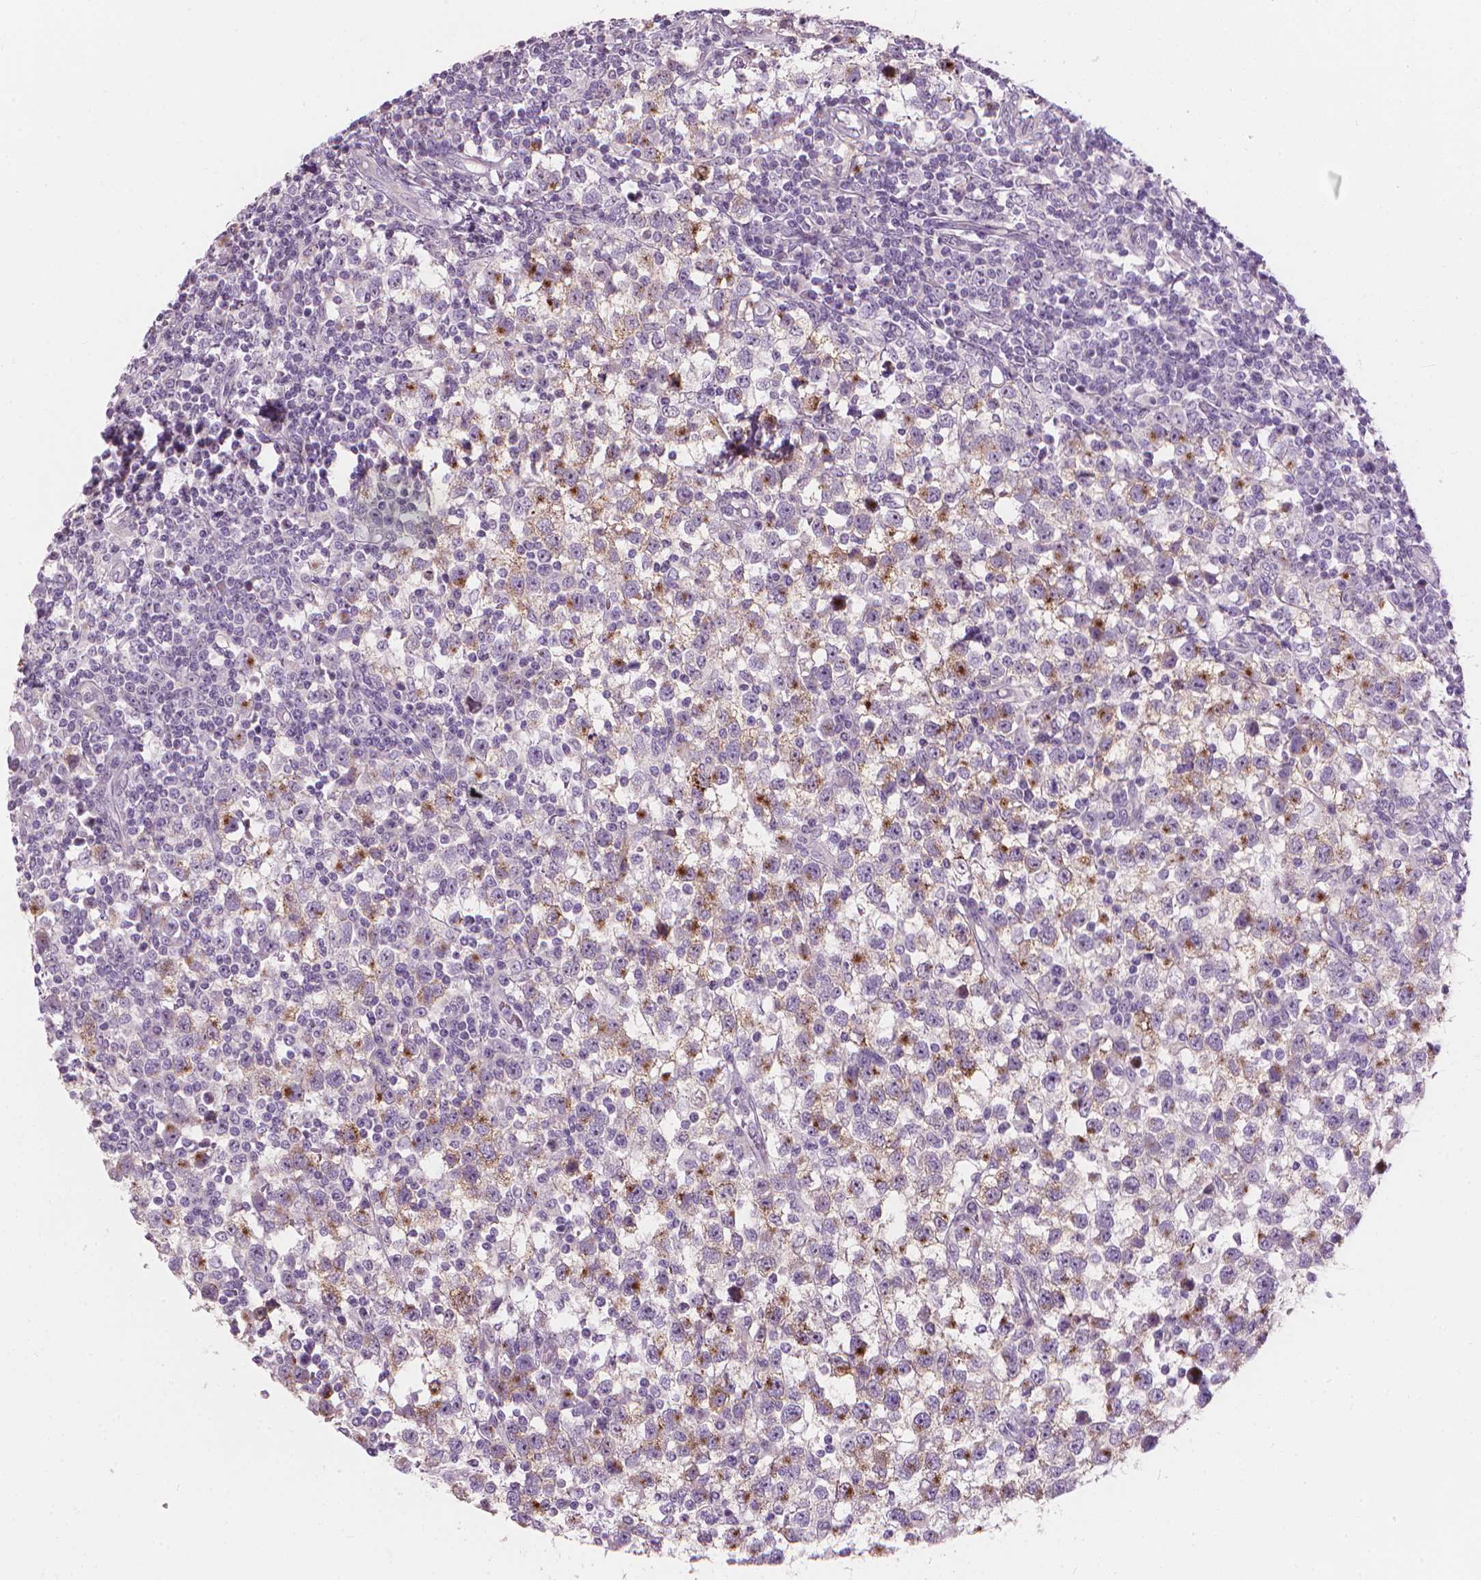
{"staining": {"intensity": "weak", "quantity": "<25%", "location": "cytoplasmic/membranous"}, "tissue": "testis cancer", "cell_type": "Tumor cells", "image_type": "cancer", "snomed": [{"axis": "morphology", "description": "Seminoma, NOS"}, {"axis": "topography", "description": "Testis"}], "caption": "Tumor cells are negative for protein expression in human testis cancer (seminoma). The staining is performed using DAB (3,3'-diaminobenzidine) brown chromogen with nuclei counter-stained in using hematoxylin.", "gene": "GPRC5A", "patient": {"sex": "male", "age": 34}}